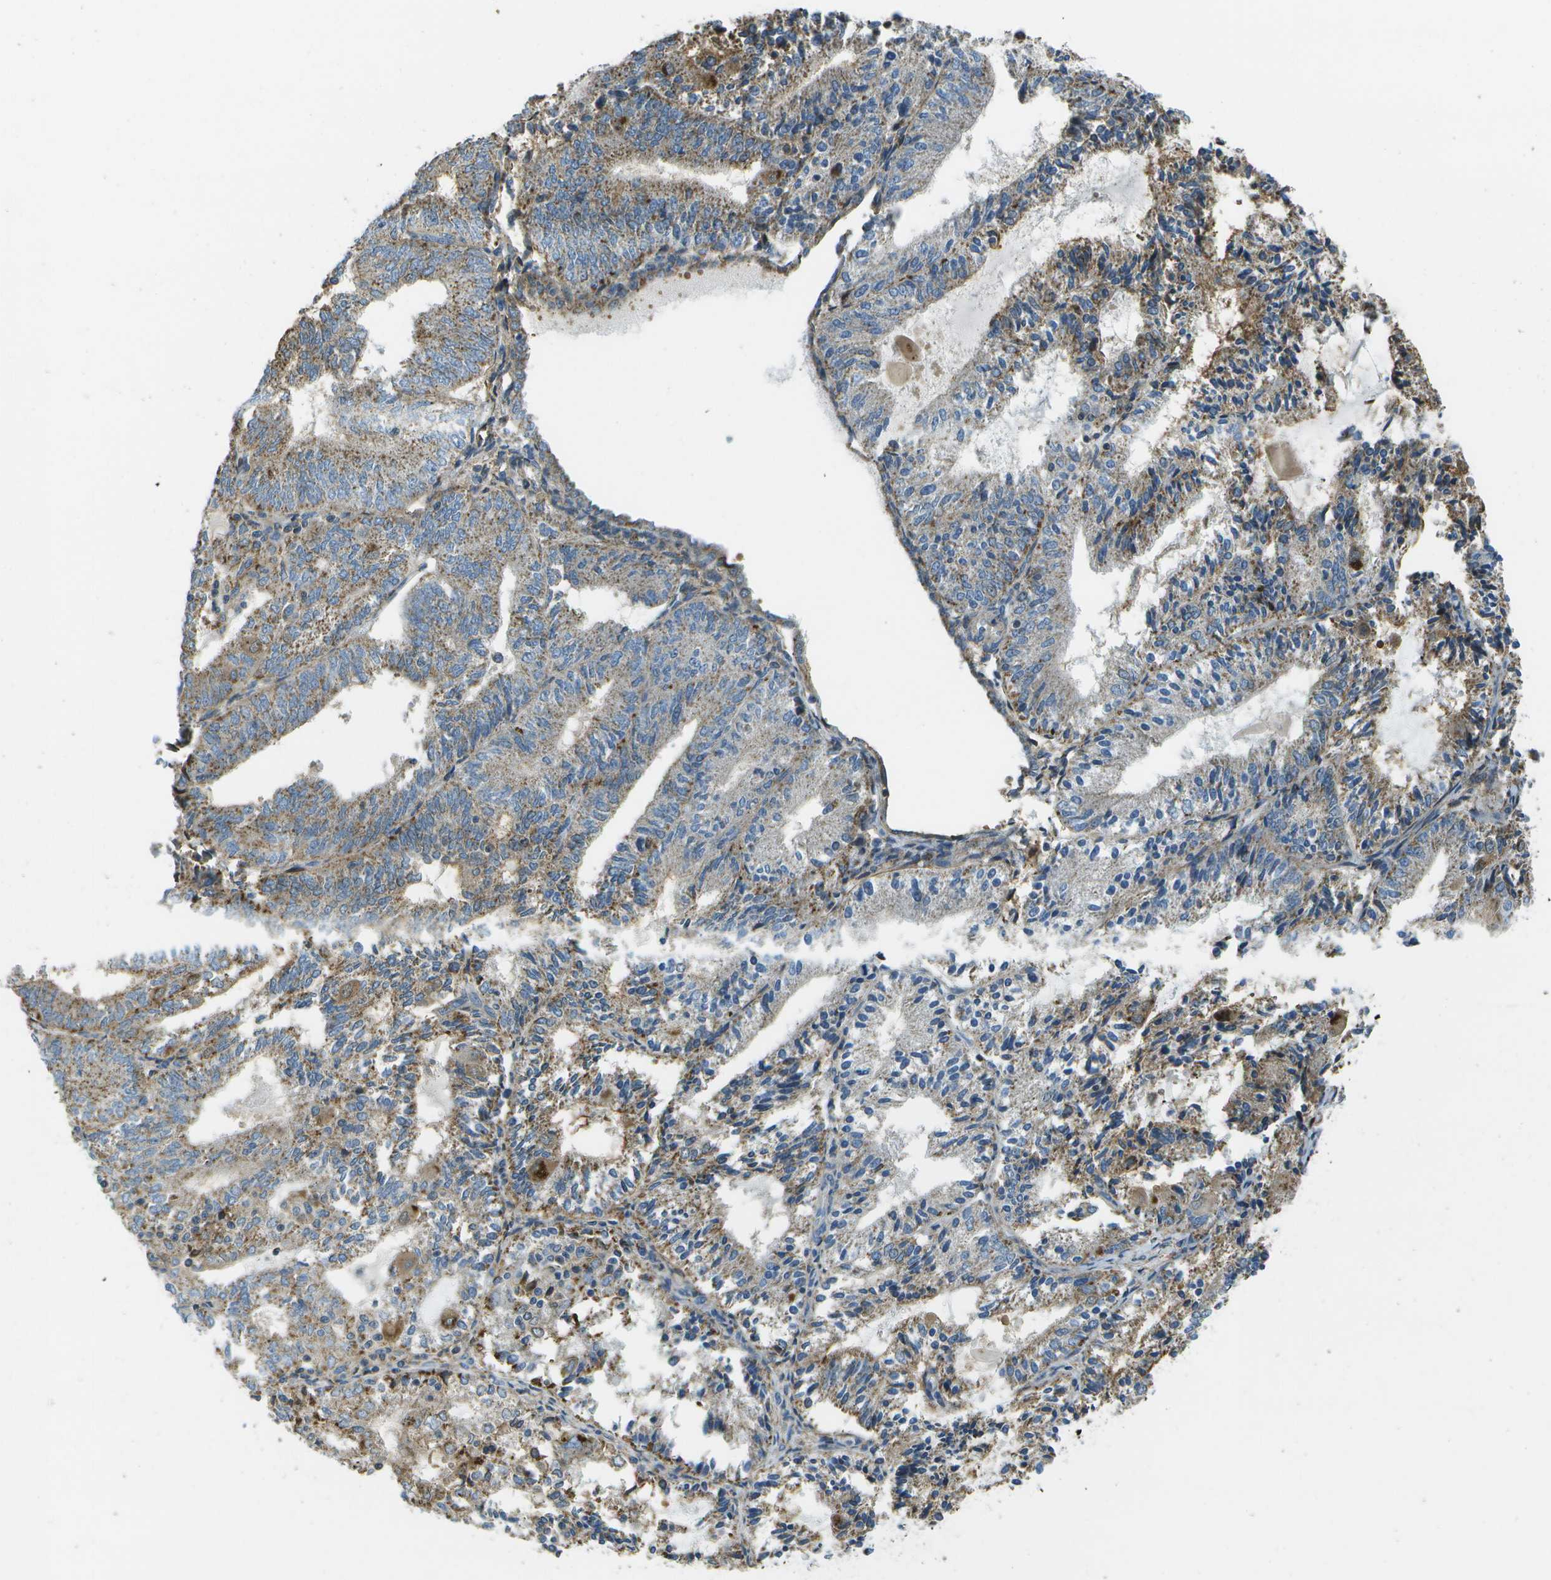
{"staining": {"intensity": "moderate", "quantity": "25%-75%", "location": "cytoplasmic/membranous"}, "tissue": "endometrial cancer", "cell_type": "Tumor cells", "image_type": "cancer", "snomed": [{"axis": "morphology", "description": "Adenocarcinoma, NOS"}, {"axis": "topography", "description": "Endometrium"}], "caption": "This is a photomicrograph of immunohistochemistry (IHC) staining of endometrial cancer (adenocarcinoma), which shows moderate expression in the cytoplasmic/membranous of tumor cells.", "gene": "LRRC66", "patient": {"sex": "female", "age": 81}}